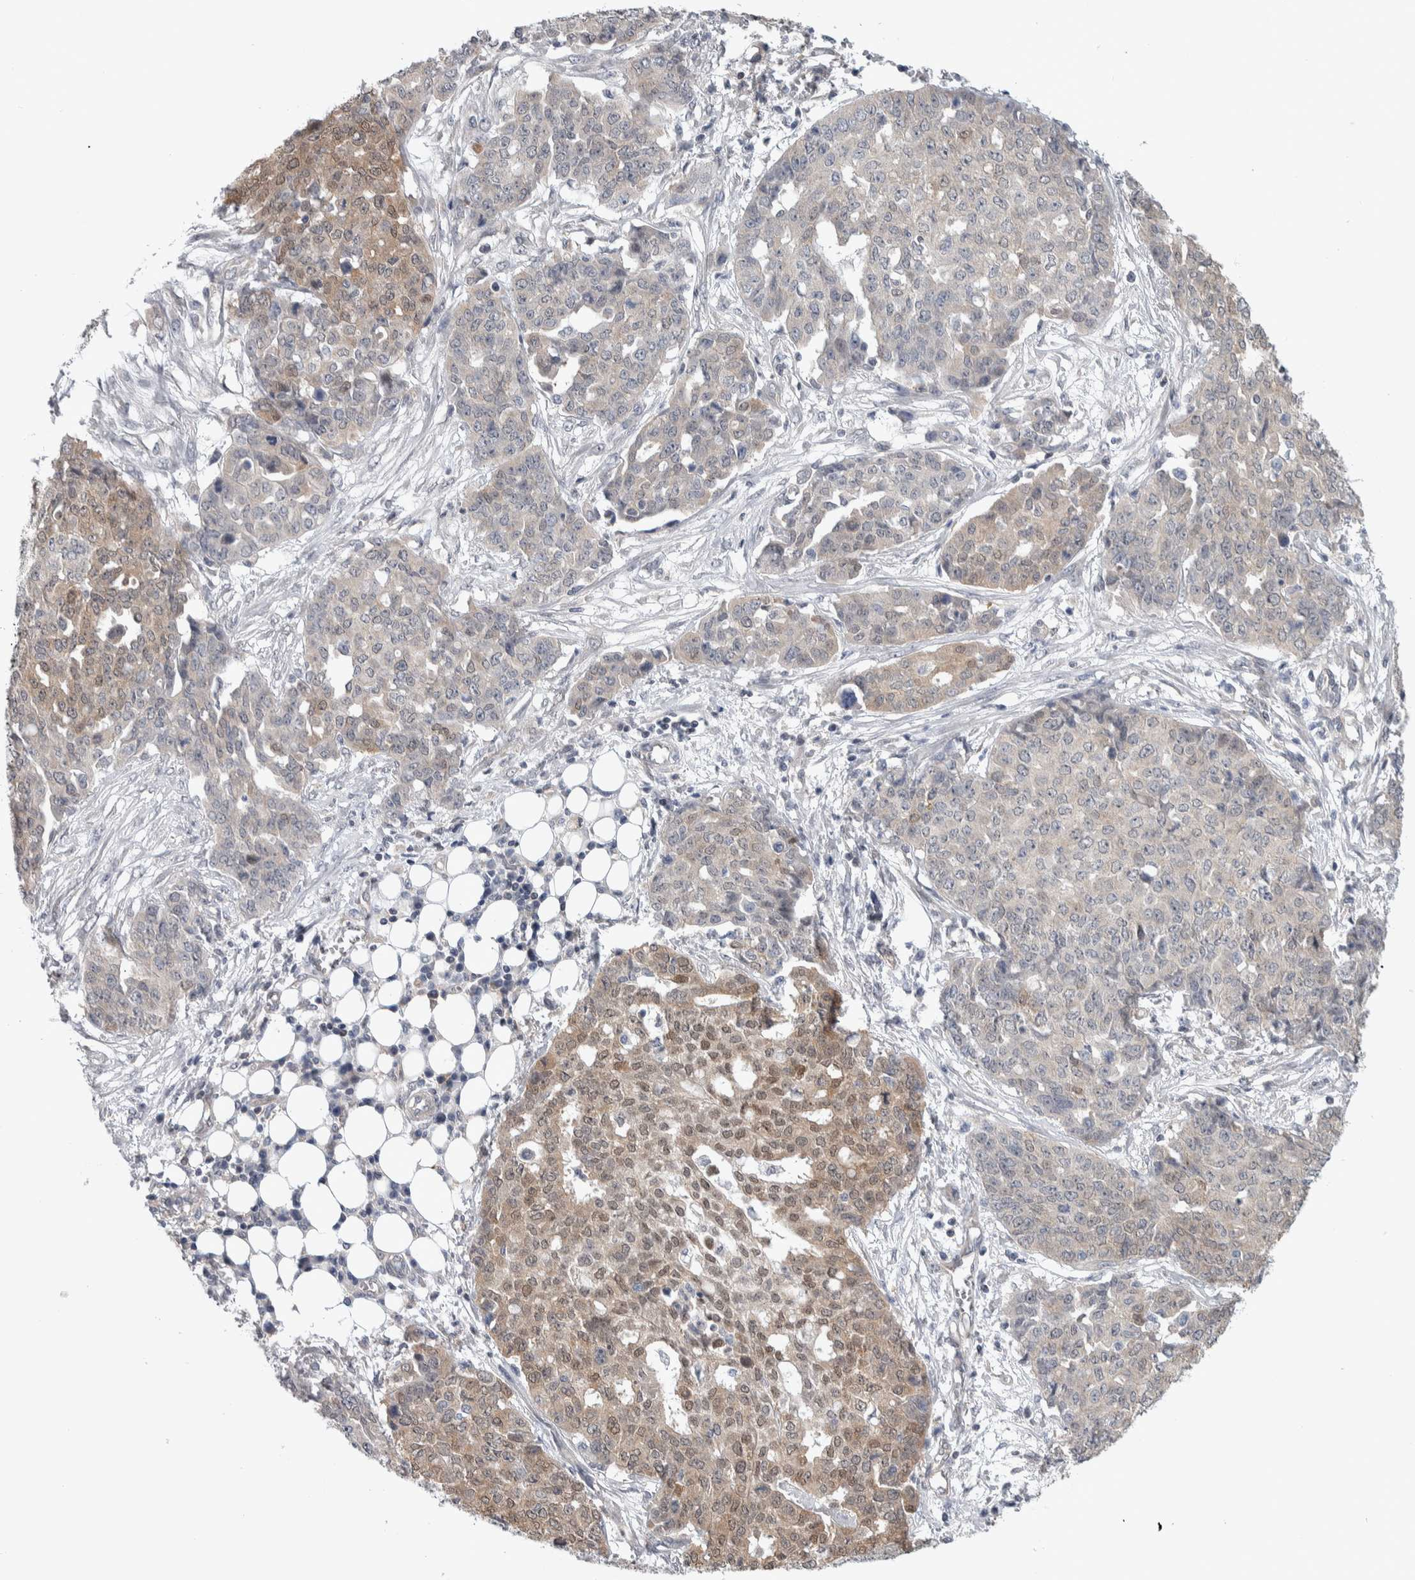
{"staining": {"intensity": "moderate", "quantity": "25%-75%", "location": "cytoplasmic/membranous,nuclear"}, "tissue": "ovarian cancer", "cell_type": "Tumor cells", "image_type": "cancer", "snomed": [{"axis": "morphology", "description": "Cystadenocarcinoma, serous, NOS"}, {"axis": "topography", "description": "Soft tissue"}, {"axis": "topography", "description": "Ovary"}], "caption": "This is an image of immunohistochemistry staining of ovarian cancer, which shows moderate staining in the cytoplasmic/membranous and nuclear of tumor cells.", "gene": "TAX1BP1", "patient": {"sex": "female", "age": 57}}